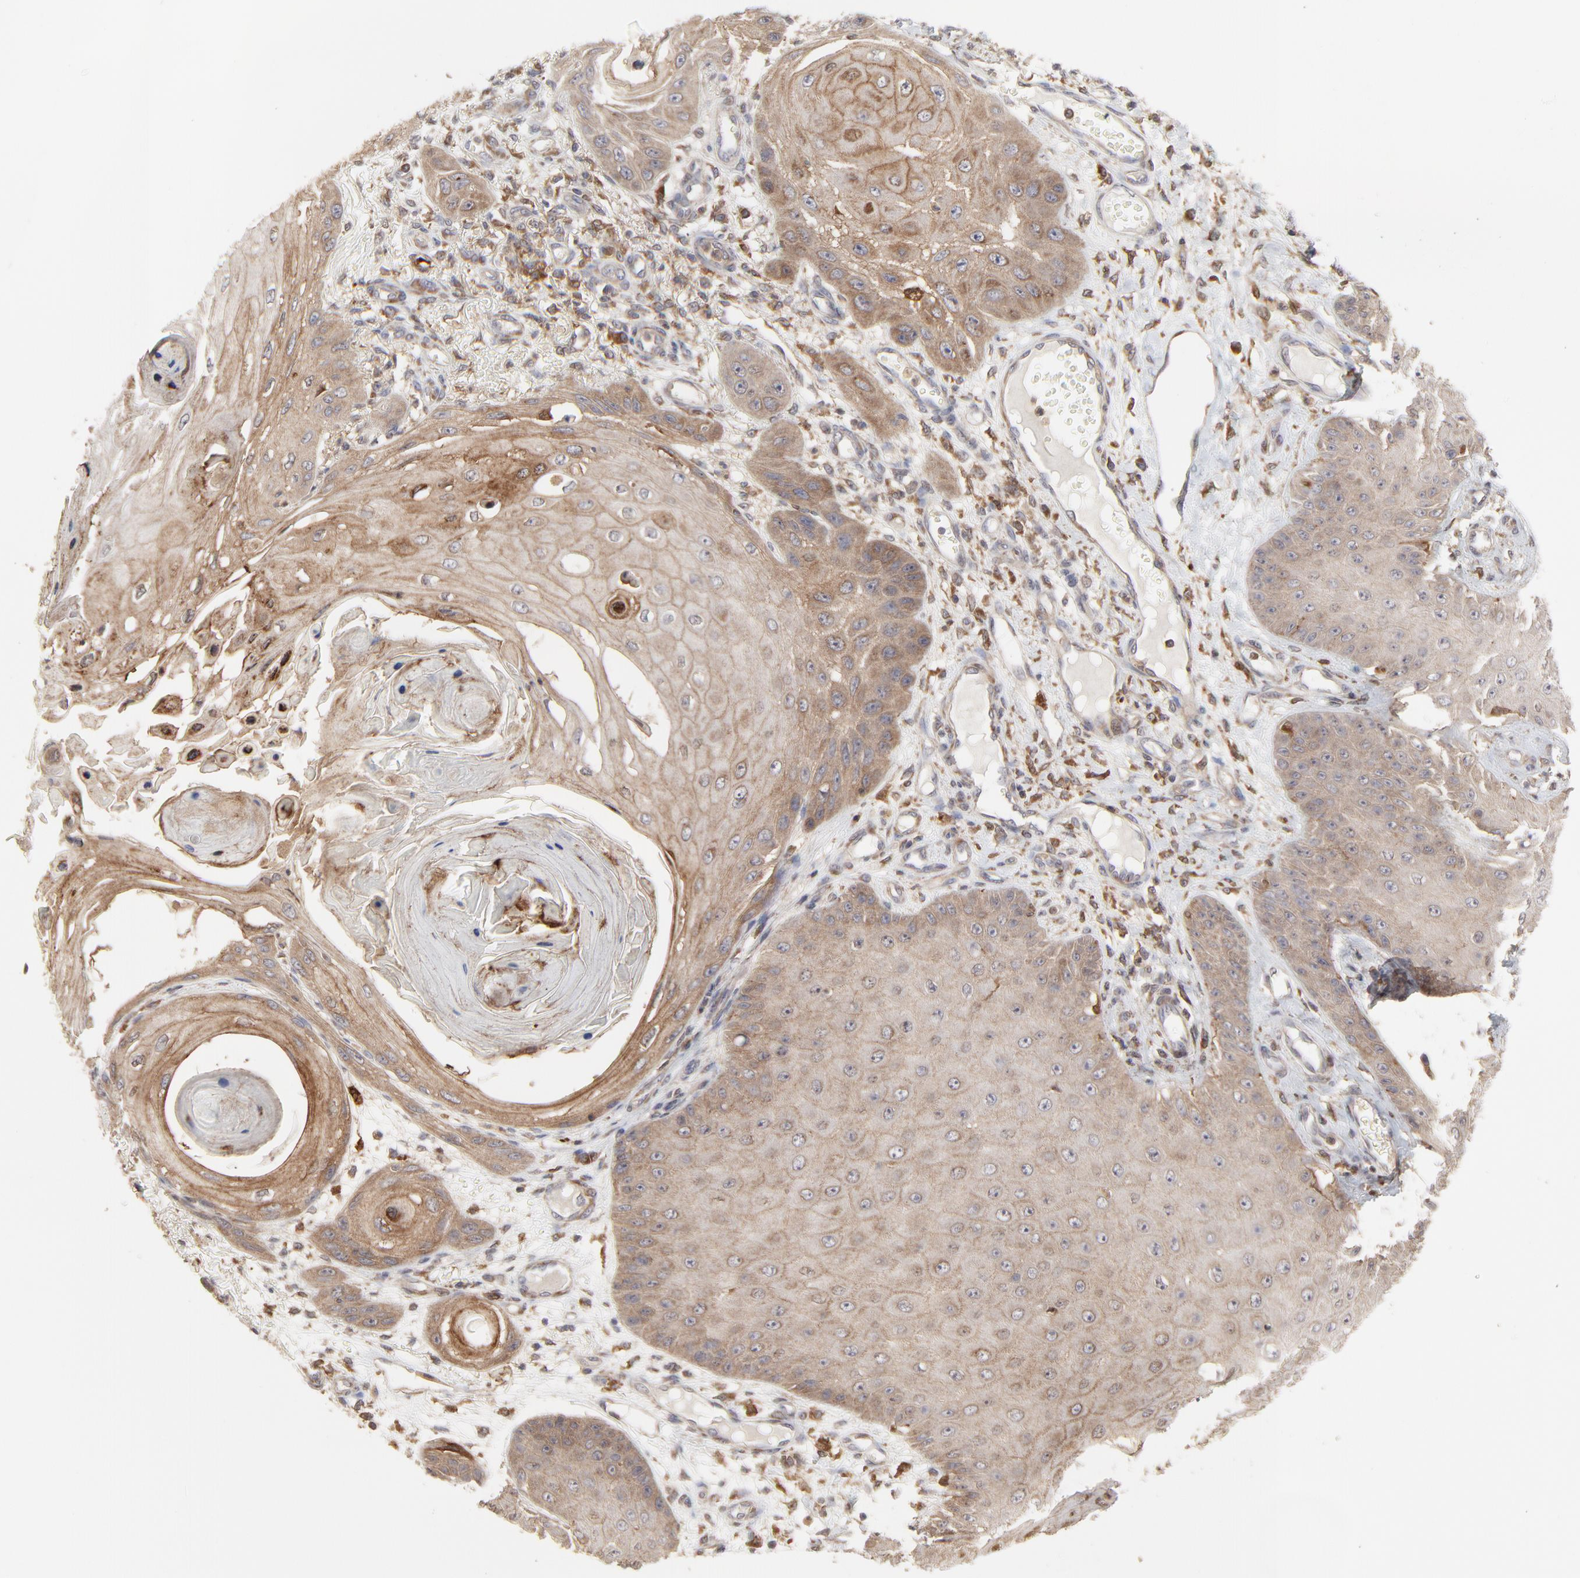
{"staining": {"intensity": "moderate", "quantity": ">75%", "location": "cytoplasmic/membranous"}, "tissue": "skin cancer", "cell_type": "Tumor cells", "image_type": "cancer", "snomed": [{"axis": "morphology", "description": "Squamous cell carcinoma, NOS"}, {"axis": "topography", "description": "Skin"}], "caption": "Squamous cell carcinoma (skin) was stained to show a protein in brown. There is medium levels of moderate cytoplasmic/membranous positivity in about >75% of tumor cells. The protein is stained brown, and the nuclei are stained in blue (DAB (3,3'-diaminobenzidine) IHC with brightfield microscopy, high magnification).", "gene": "RAB9A", "patient": {"sex": "female", "age": 40}}